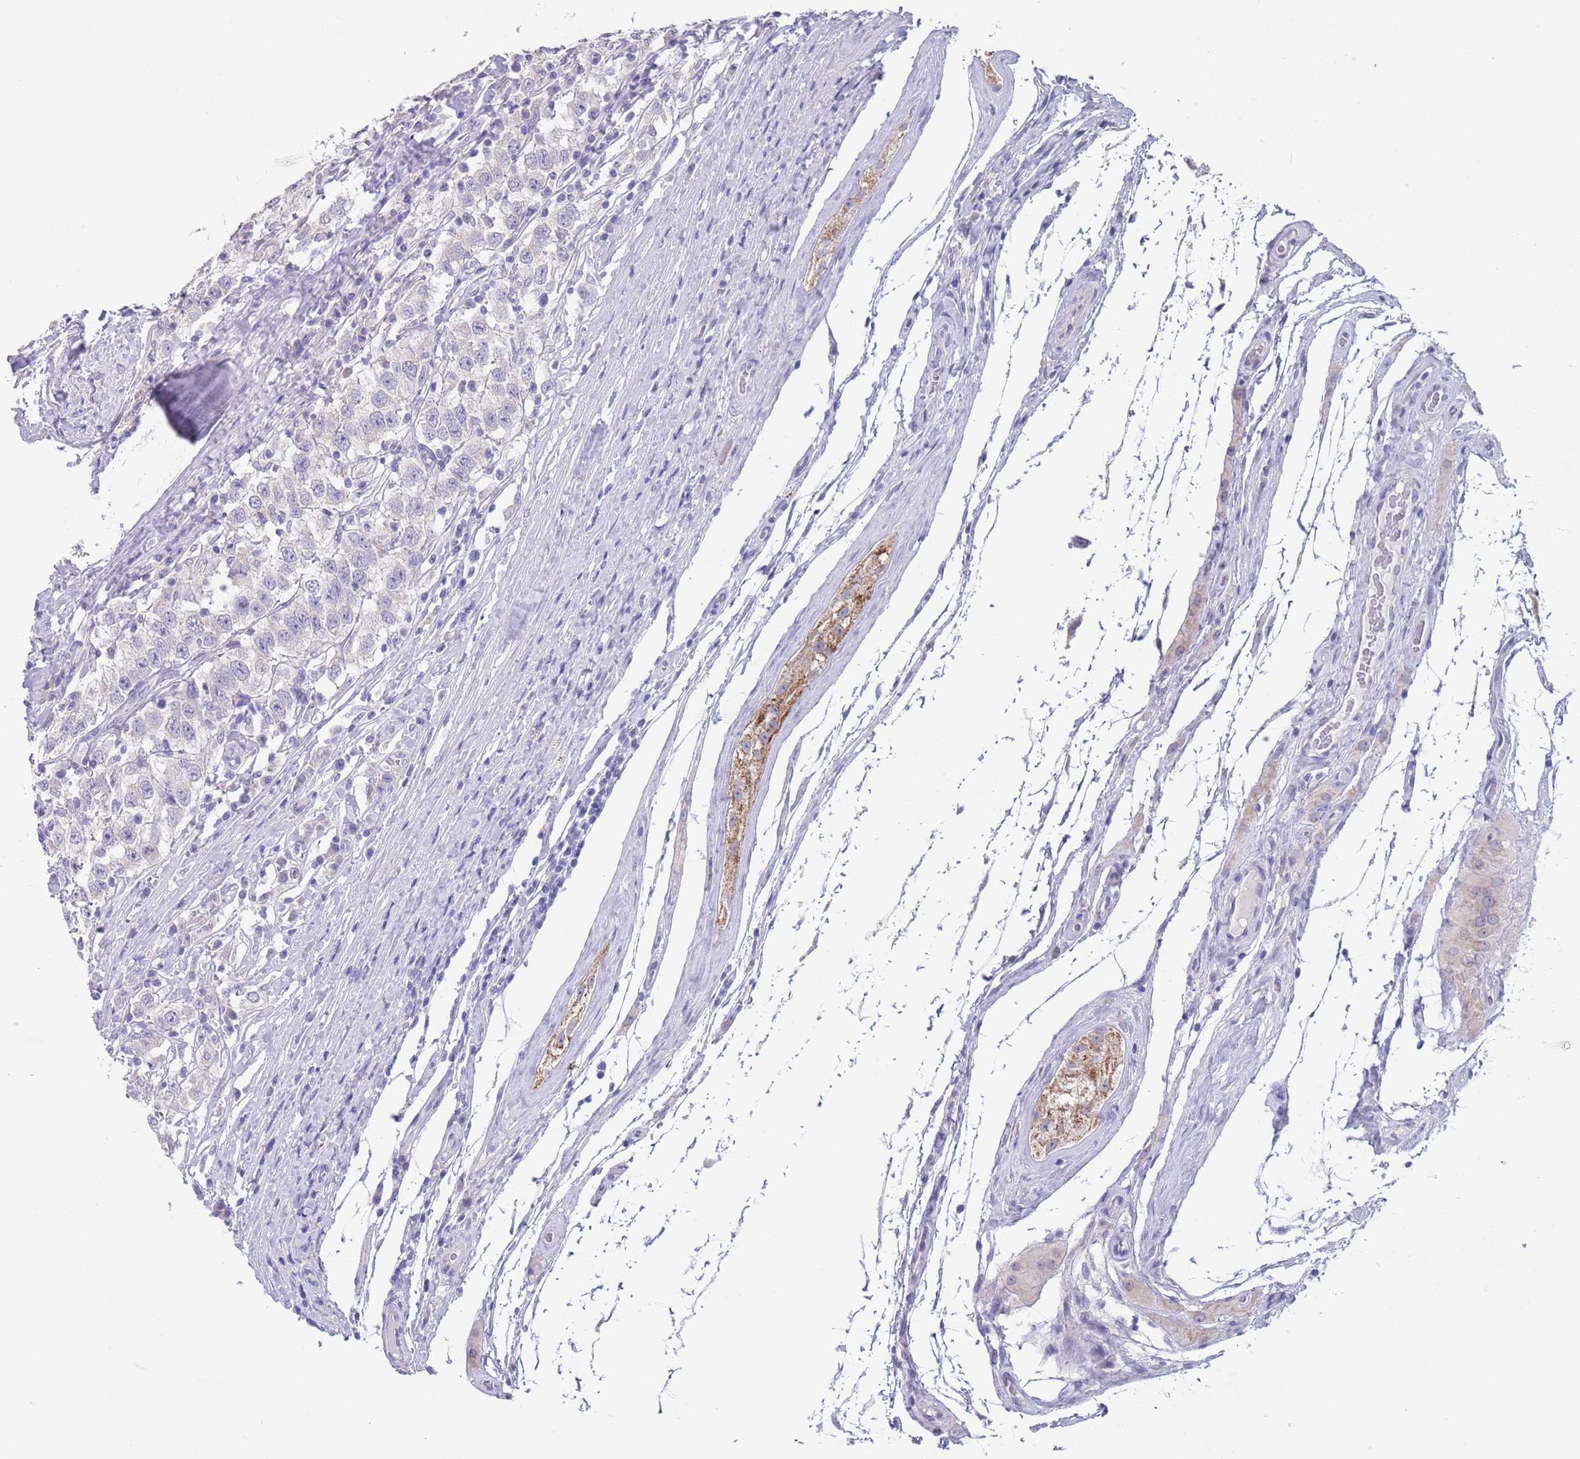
{"staining": {"intensity": "negative", "quantity": "none", "location": "none"}, "tissue": "testis cancer", "cell_type": "Tumor cells", "image_type": "cancer", "snomed": [{"axis": "morphology", "description": "Seminoma, NOS"}, {"axis": "topography", "description": "Testis"}], "caption": "The image shows no significant expression in tumor cells of testis cancer (seminoma).", "gene": "SPIRE2", "patient": {"sex": "male", "age": 41}}